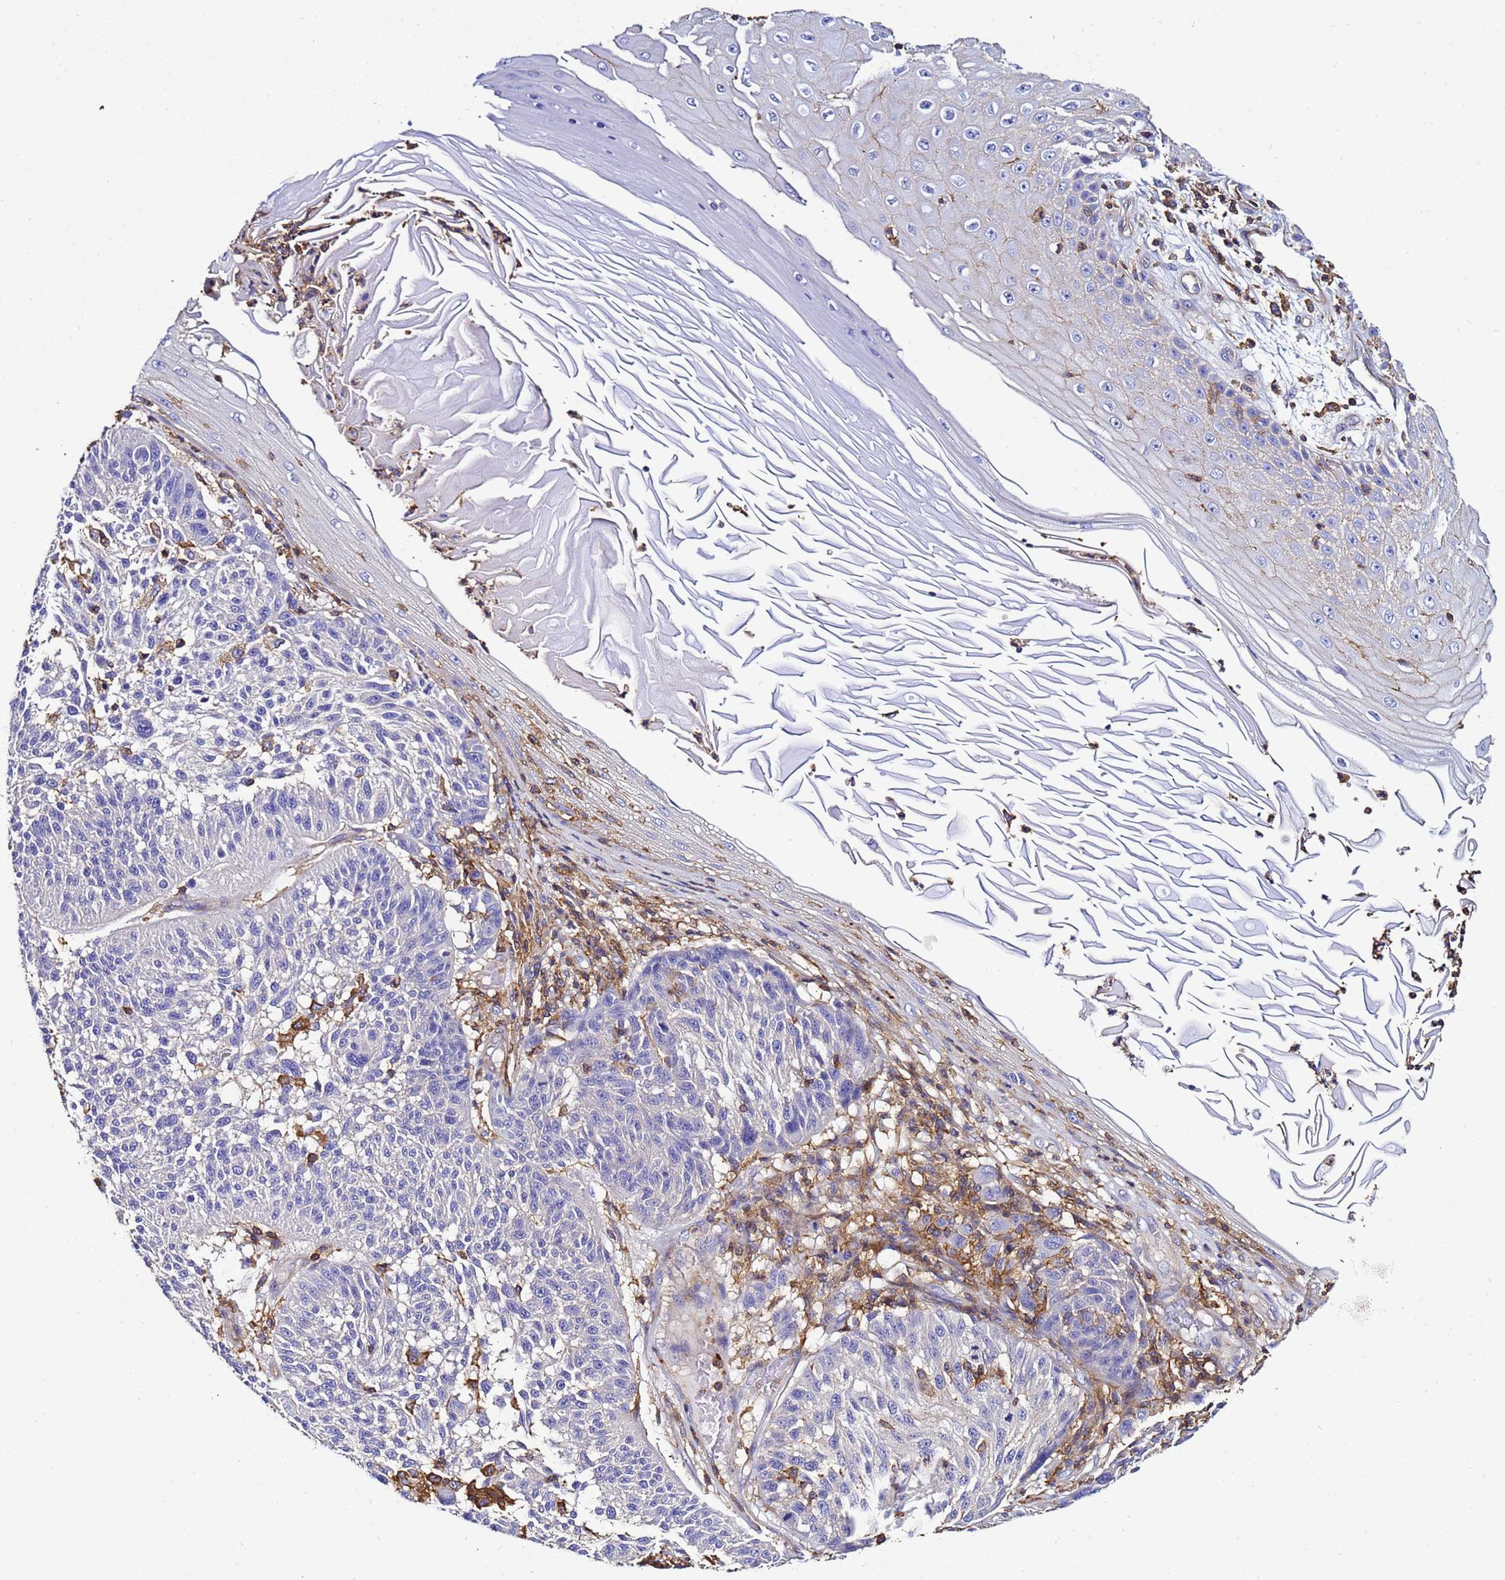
{"staining": {"intensity": "negative", "quantity": "none", "location": "none"}, "tissue": "melanoma", "cell_type": "Tumor cells", "image_type": "cancer", "snomed": [{"axis": "morphology", "description": "Malignant melanoma, NOS"}, {"axis": "topography", "description": "Skin"}], "caption": "Malignant melanoma stained for a protein using IHC demonstrates no expression tumor cells.", "gene": "ACTB", "patient": {"sex": "male", "age": 53}}